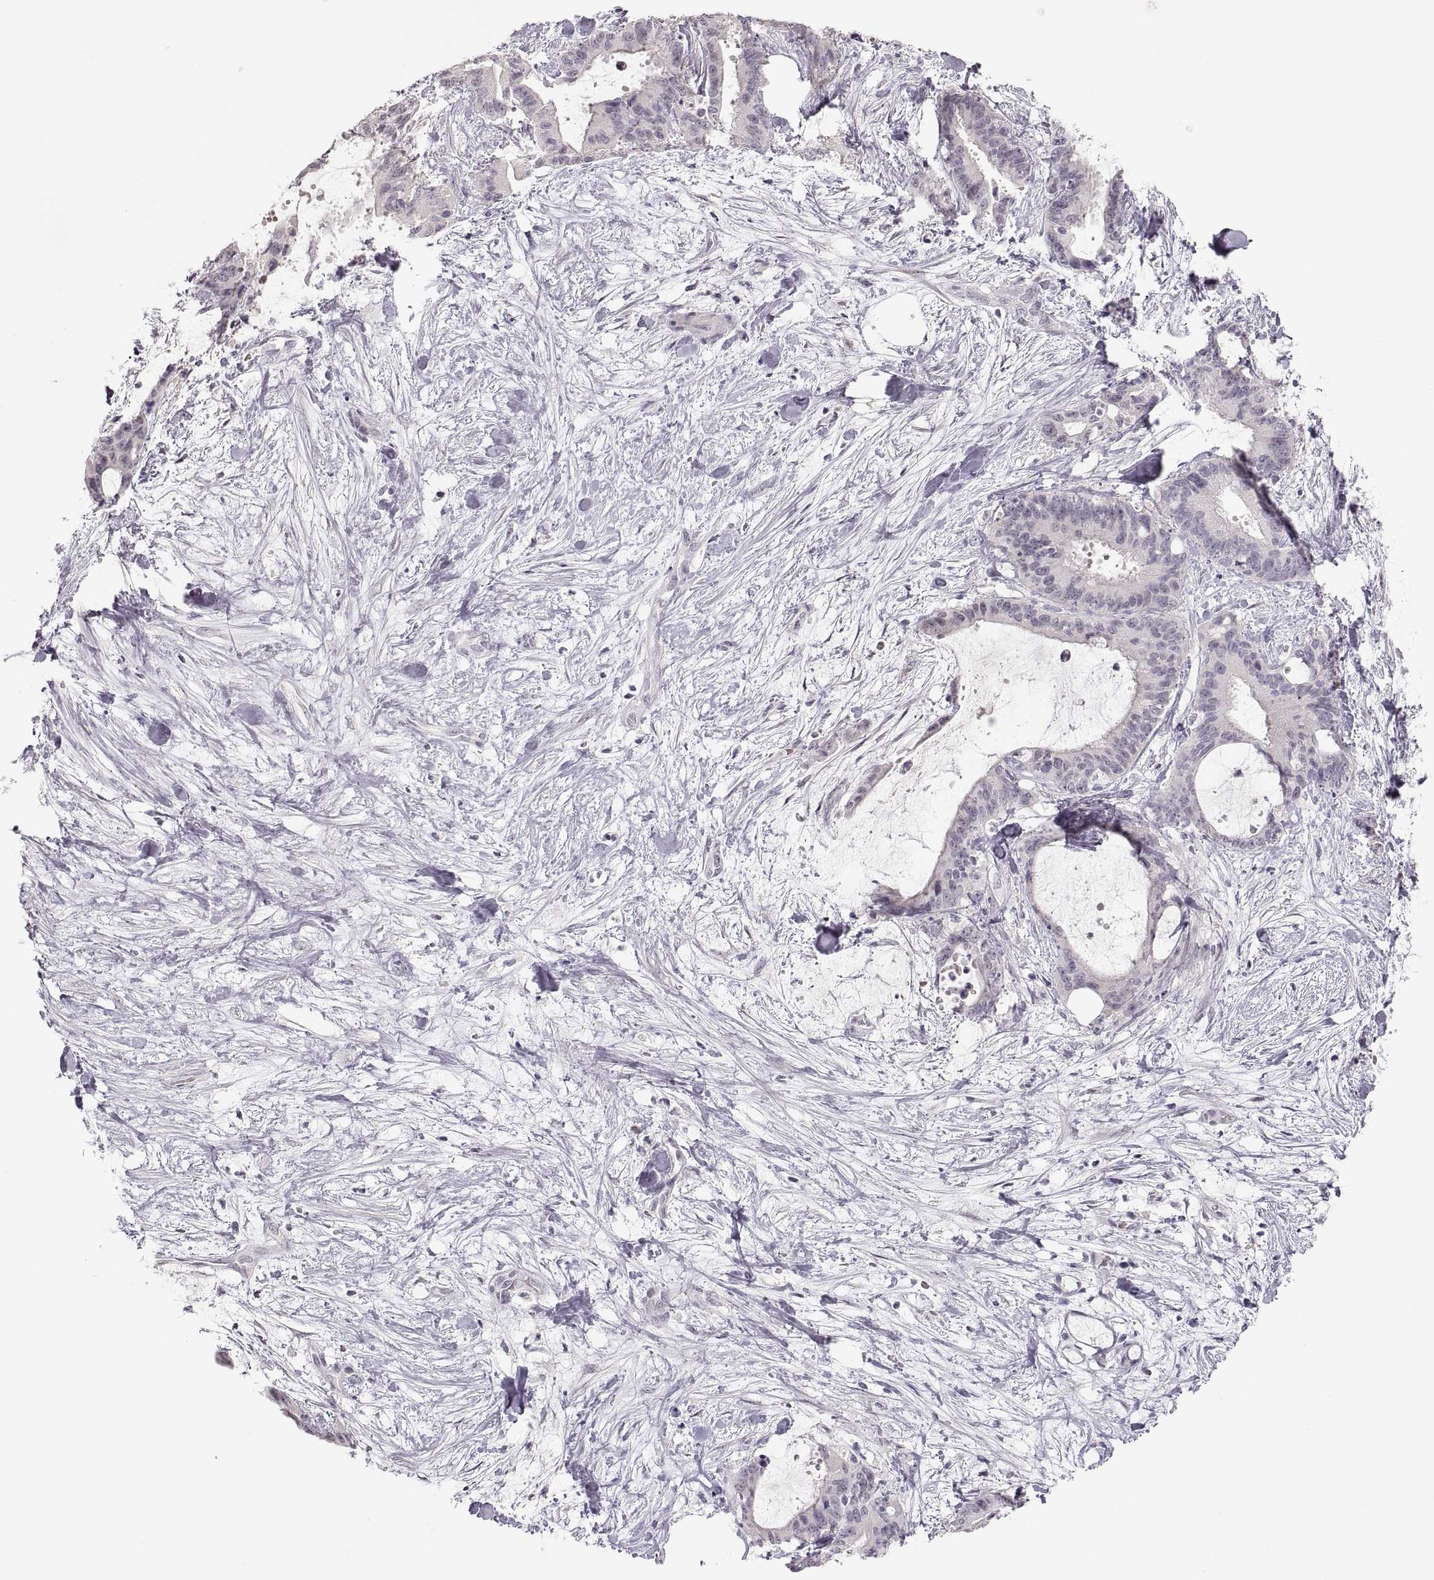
{"staining": {"intensity": "negative", "quantity": "none", "location": "none"}, "tissue": "liver cancer", "cell_type": "Tumor cells", "image_type": "cancer", "snomed": [{"axis": "morphology", "description": "Cholangiocarcinoma"}, {"axis": "topography", "description": "Liver"}], "caption": "IHC of human cholangiocarcinoma (liver) reveals no expression in tumor cells.", "gene": "PCSK2", "patient": {"sex": "female", "age": 73}}